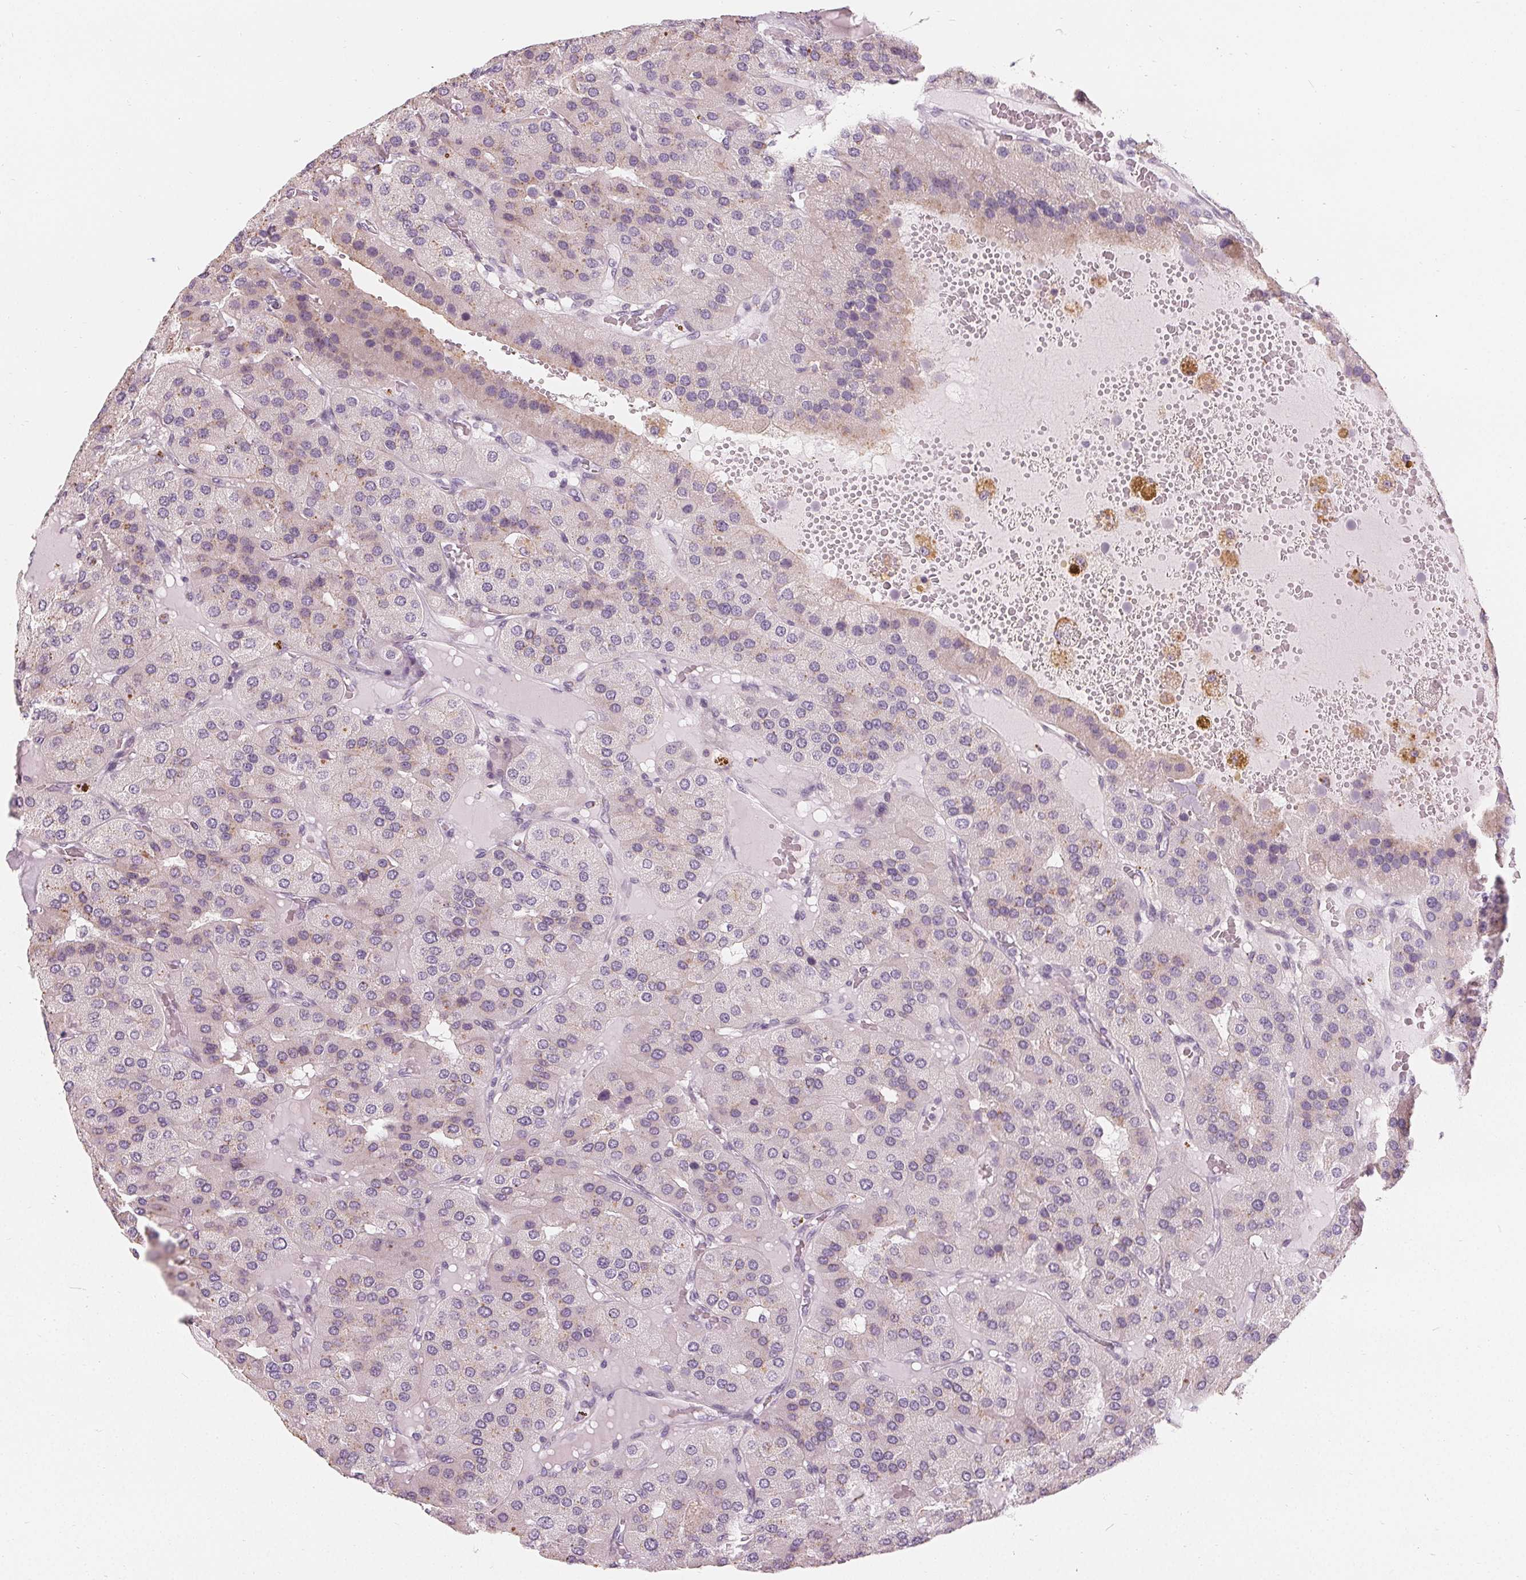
{"staining": {"intensity": "weak", "quantity": "<25%", "location": "cytoplasmic/membranous"}, "tissue": "parathyroid gland", "cell_type": "Glandular cells", "image_type": "normal", "snomed": [{"axis": "morphology", "description": "Normal tissue, NOS"}, {"axis": "morphology", "description": "Adenoma, NOS"}, {"axis": "topography", "description": "Parathyroid gland"}], "caption": "This is an immunohistochemistry photomicrograph of unremarkable human parathyroid gland. There is no staining in glandular cells.", "gene": "HOPX", "patient": {"sex": "female", "age": 86}}